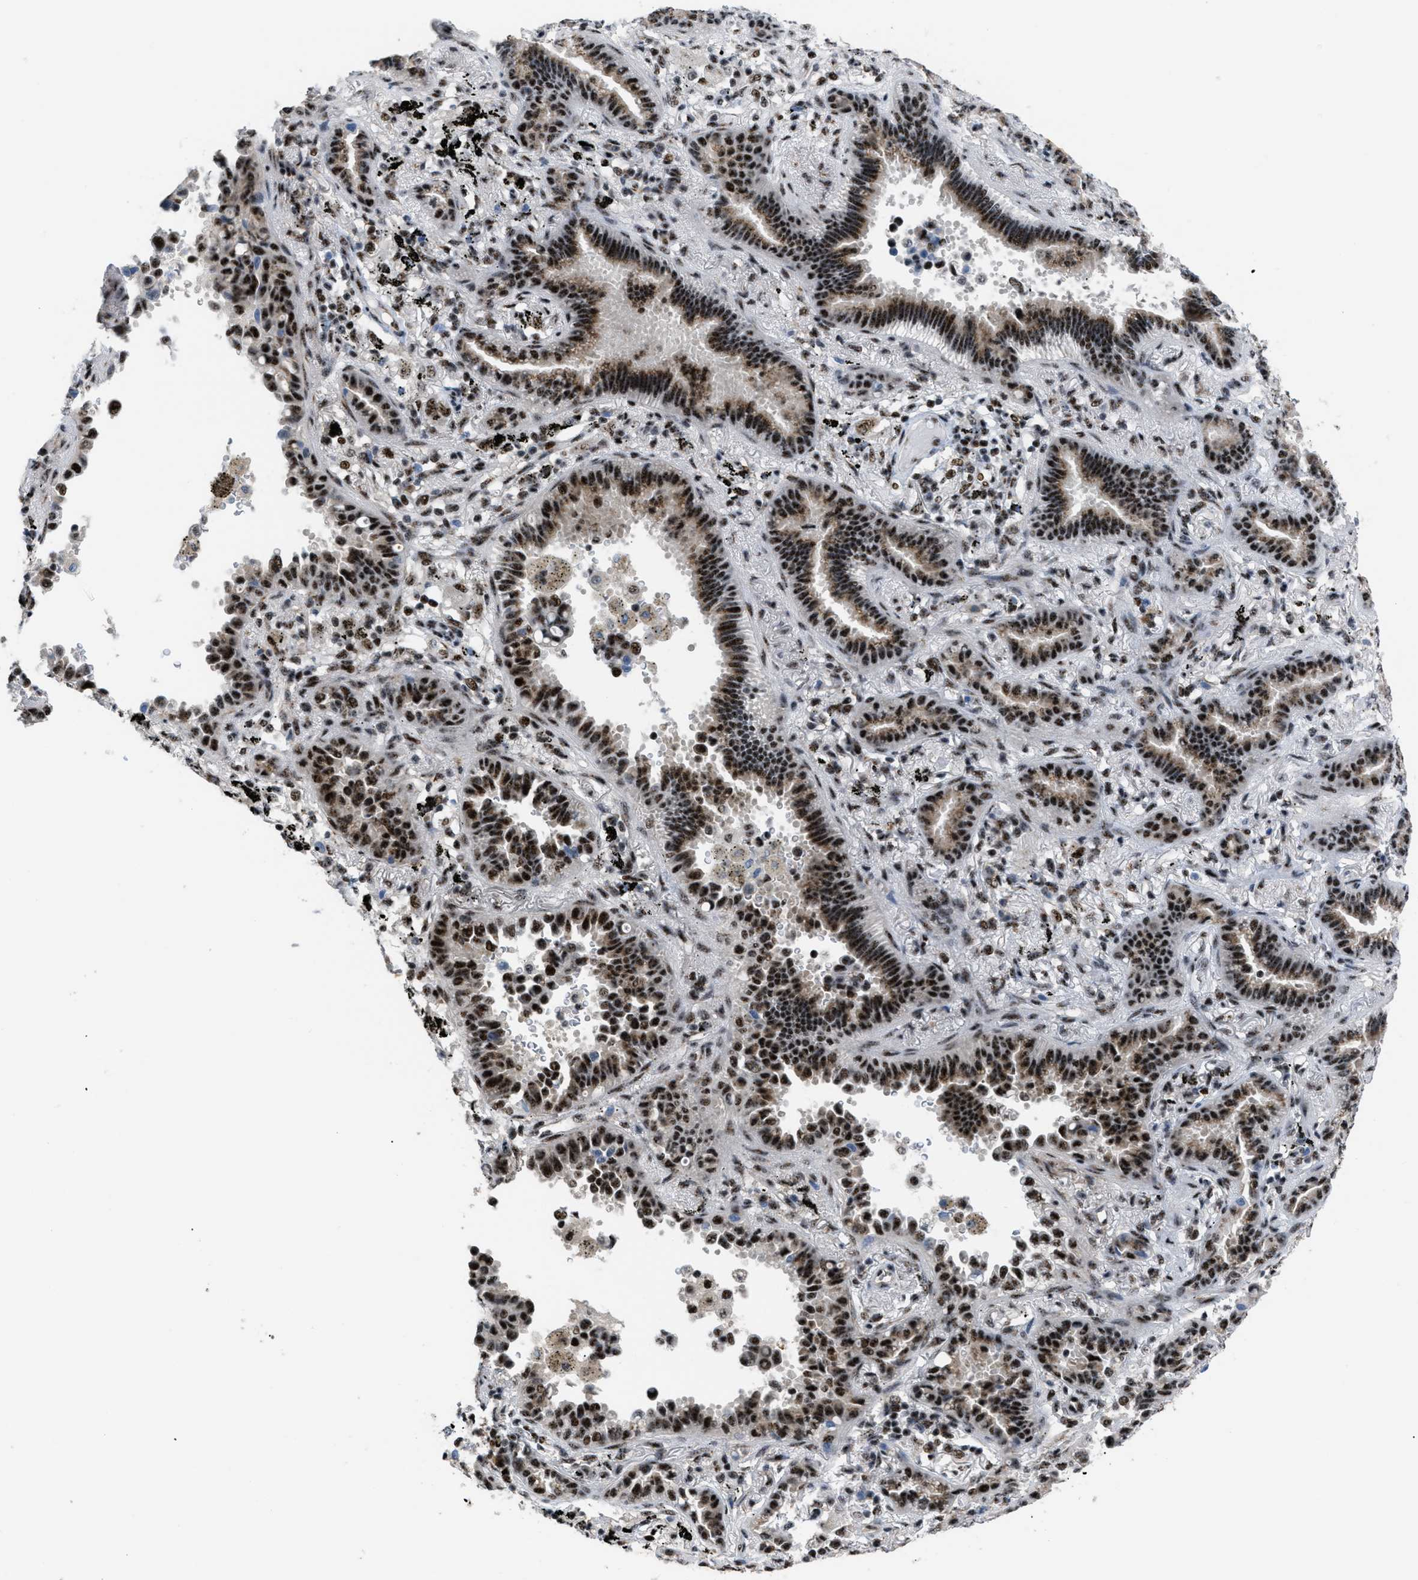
{"staining": {"intensity": "strong", "quantity": ">75%", "location": "nuclear"}, "tissue": "lung cancer", "cell_type": "Tumor cells", "image_type": "cancer", "snomed": [{"axis": "morphology", "description": "Normal tissue, NOS"}, {"axis": "morphology", "description": "Adenocarcinoma, NOS"}, {"axis": "topography", "description": "Lung"}], "caption": "Immunohistochemical staining of lung adenocarcinoma shows strong nuclear protein positivity in approximately >75% of tumor cells. The protein of interest is stained brown, and the nuclei are stained in blue (DAB (3,3'-diaminobenzidine) IHC with brightfield microscopy, high magnification).", "gene": "CDR2", "patient": {"sex": "male", "age": 59}}